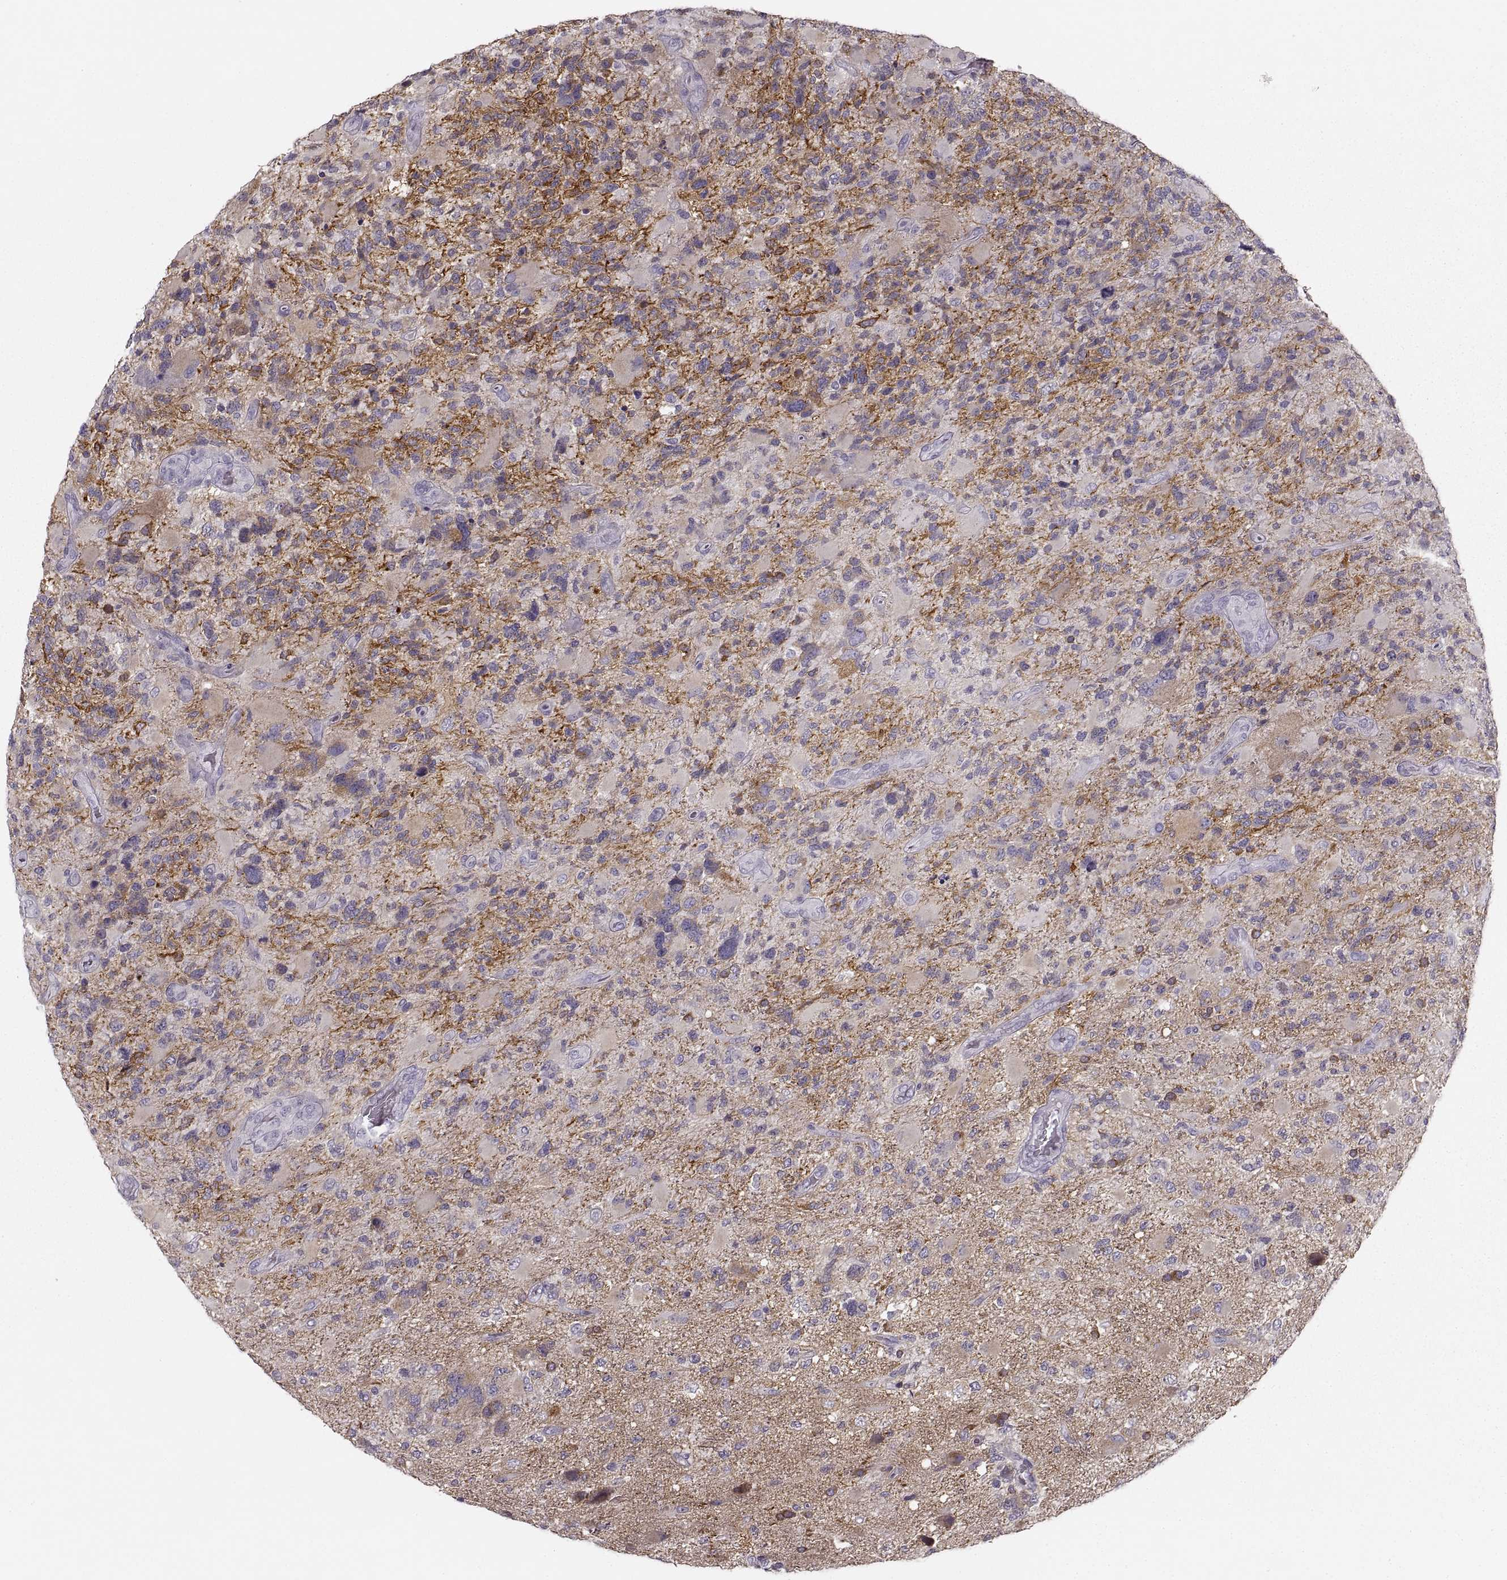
{"staining": {"intensity": "negative", "quantity": "none", "location": "none"}, "tissue": "glioma", "cell_type": "Tumor cells", "image_type": "cancer", "snomed": [{"axis": "morphology", "description": "Glioma, malignant, High grade"}, {"axis": "topography", "description": "Brain"}], "caption": "Immunohistochemistry (IHC) of human glioma shows no positivity in tumor cells. (DAB immunohistochemistry (IHC) visualized using brightfield microscopy, high magnification).", "gene": "CNTN1", "patient": {"sex": "female", "age": 71}}